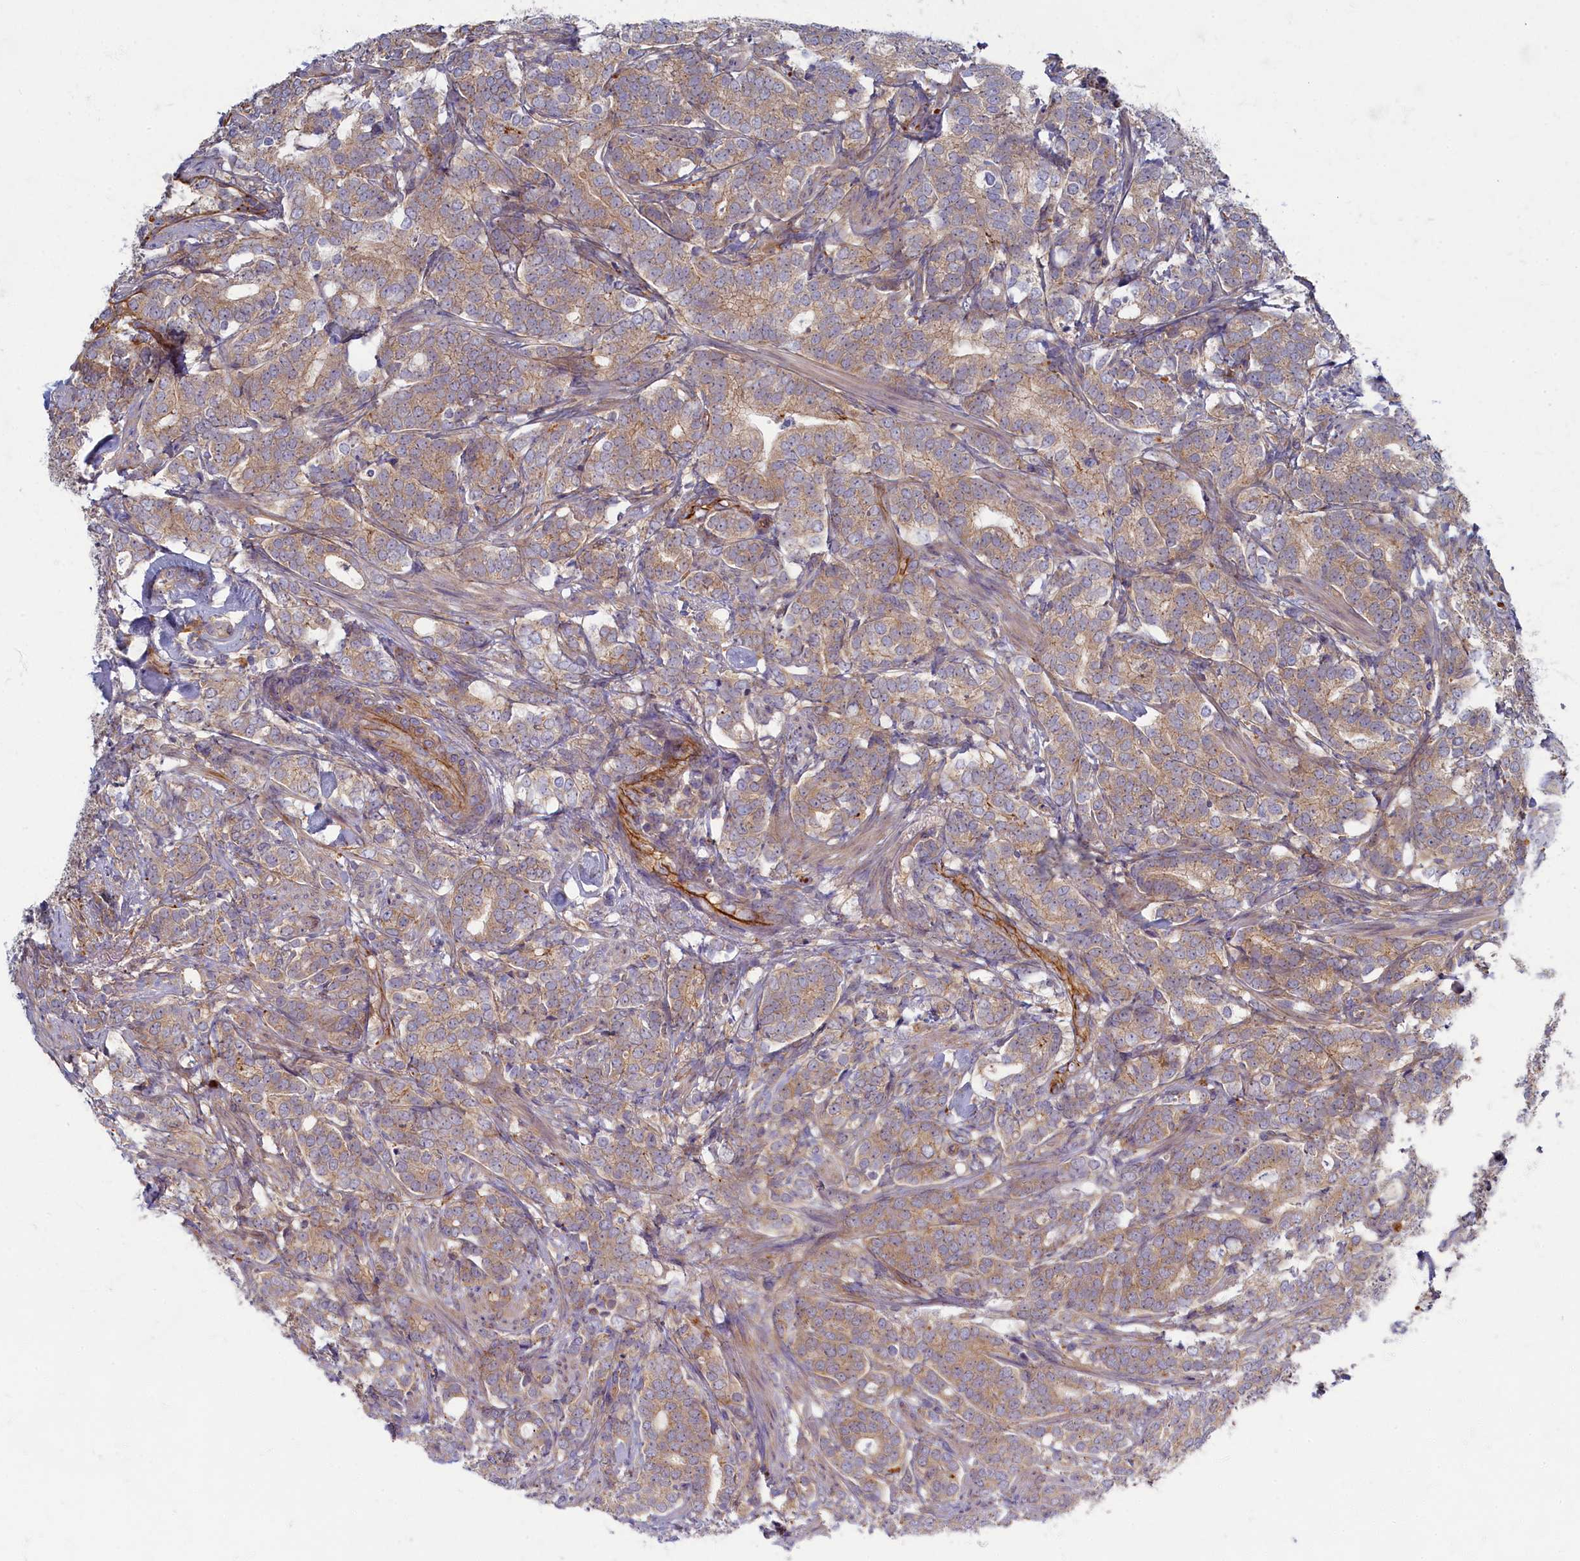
{"staining": {"intensity": "weak", "quantity": "25%-75%", "location": "cytoplasmic/membranous"}, "tissue": "prostate cancer", "cell_type": "Tumor cells", "image_type": "cancer", "snomed": [{"axis": "morphology", "description": "Adenocarcinoma, Low grade"}, {"axis": "topography", "description": "Prostate"}], "caption": "The histopathology image reveals immunohistochemical staining of prostate cancer (low-grade adenocarcinoma). There is weak cytoplasmic/membranous staining is present in about 25%-75% of tumor cells.", "gene": "PSMG2", "patient": {"sex": "male", "age": 71}}